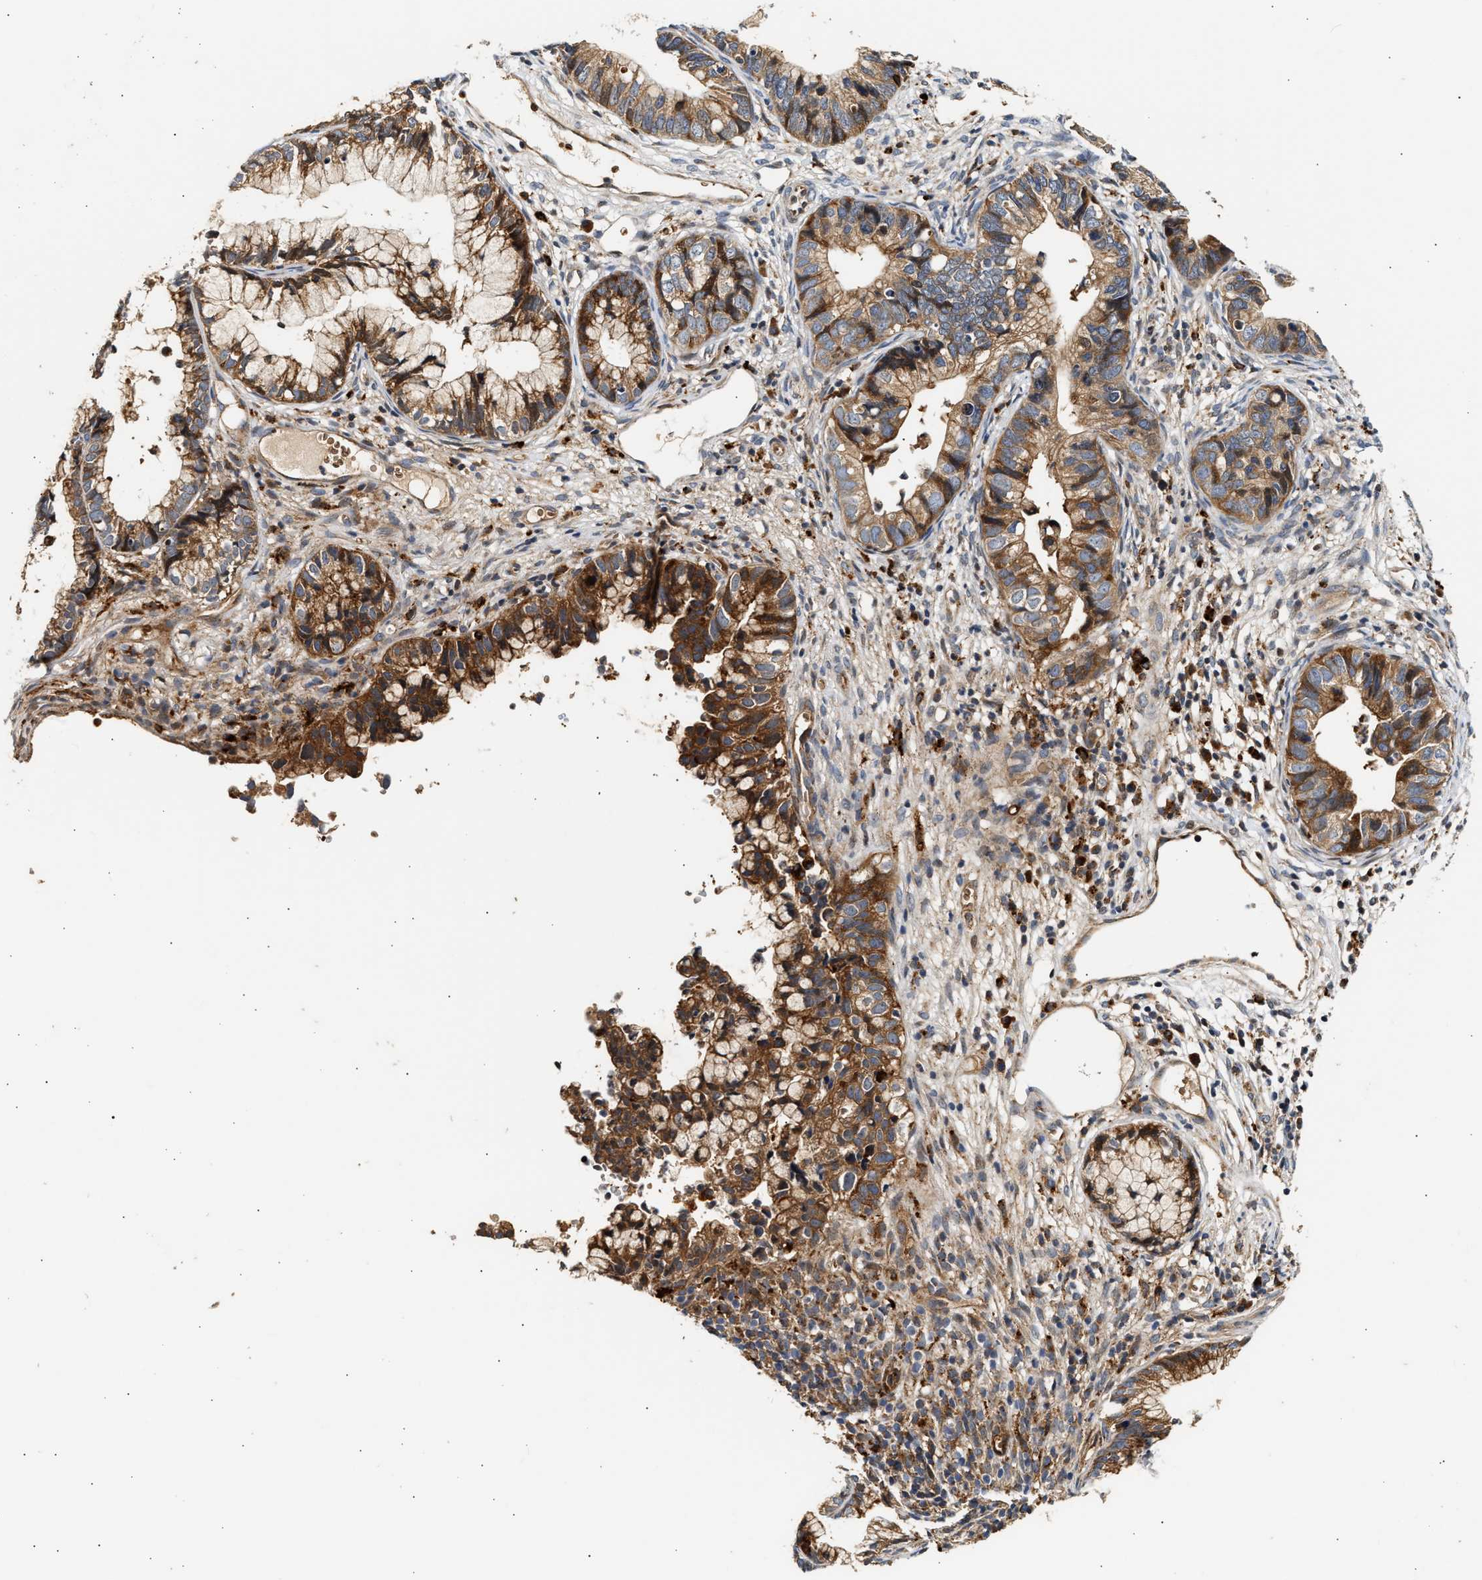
{"staining": {"intensity": "moderate", "quantity": ">75%", "location": "cytoplasmic/membranous"}, "tissue": "cervical cancer", "cell_type": "Tumor cells", "image_type": "cancer", "snomed": [{"axis": "morphology", "description": "Adenocarcinoma, NOS"}, {"axis": "topography", "description": "Cervix"}], "caption": "Immunohistochemistry histopathology image of neoplastic tissue: human adenocarcinoma (cervical) stained using IHC reveals medium levels of moderate protein expression localized specifically in the cytoplasmic/membranous of tumor cells, appearing as a cytoplasmic/membranous brown color.", "gene": "PLD3", "patient": {"sex": "female", "age": 44}}